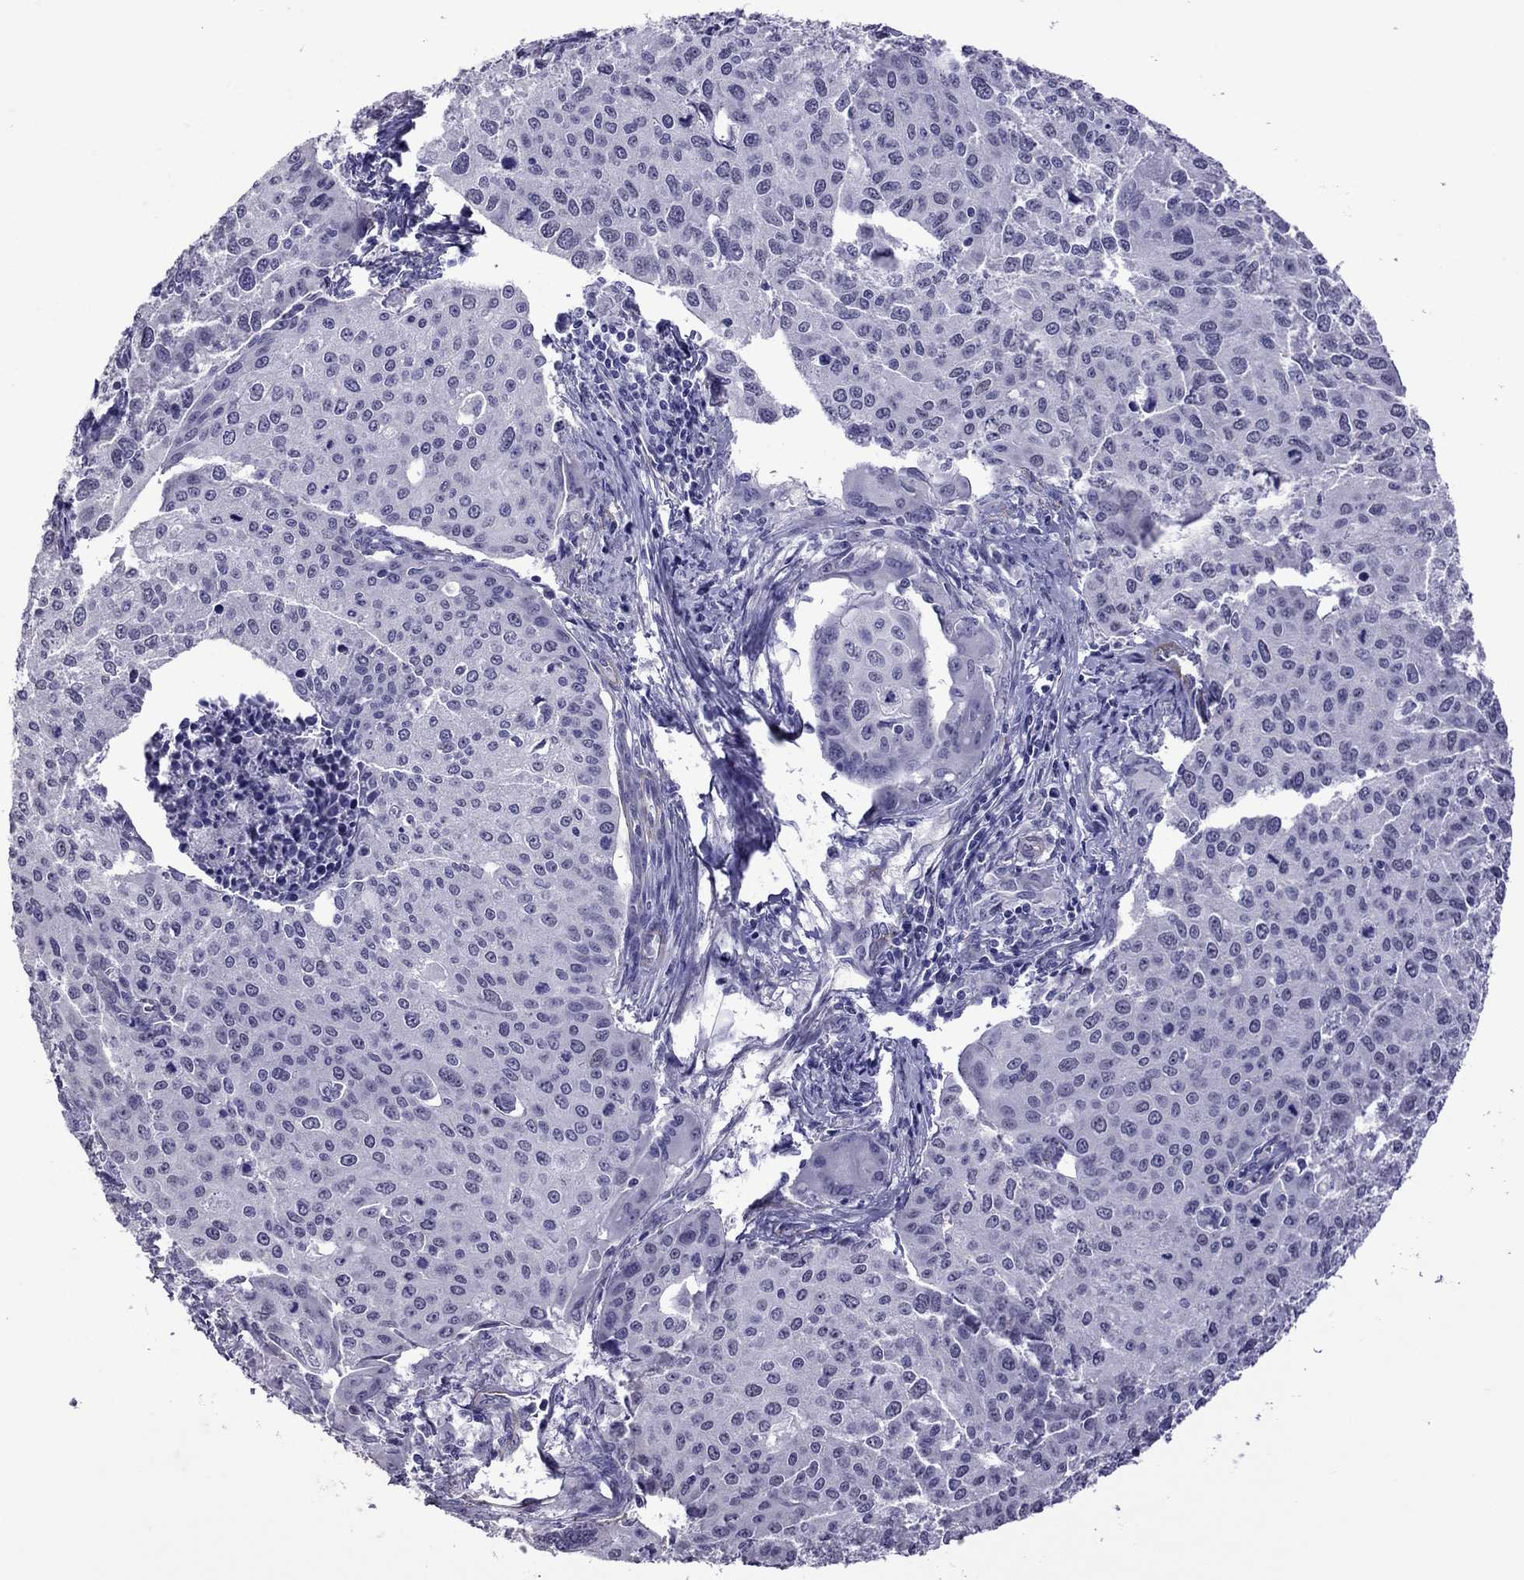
{"staining": {"intensity": "negative", "quantity": "none", "location": "none"}, "tissue": "cervical cancer", "cell_type": "Tumor cells", "image_type": "cancer", "snomed": [{"axis": "morphology", "description": "Squamous cell carcinoma, NOS"}, {"axis": "topography", "description": "Cervix"}], "caption": "Tumor cells show no significant protein staining in cervical squamous cell carcinoma. (DAB (3,3'-diaminobenzidine) immunohistochemistry with hematoxylin counter stain).", "gene": "CHRNA5", "patient": {"sex": "female", "age": 38}}